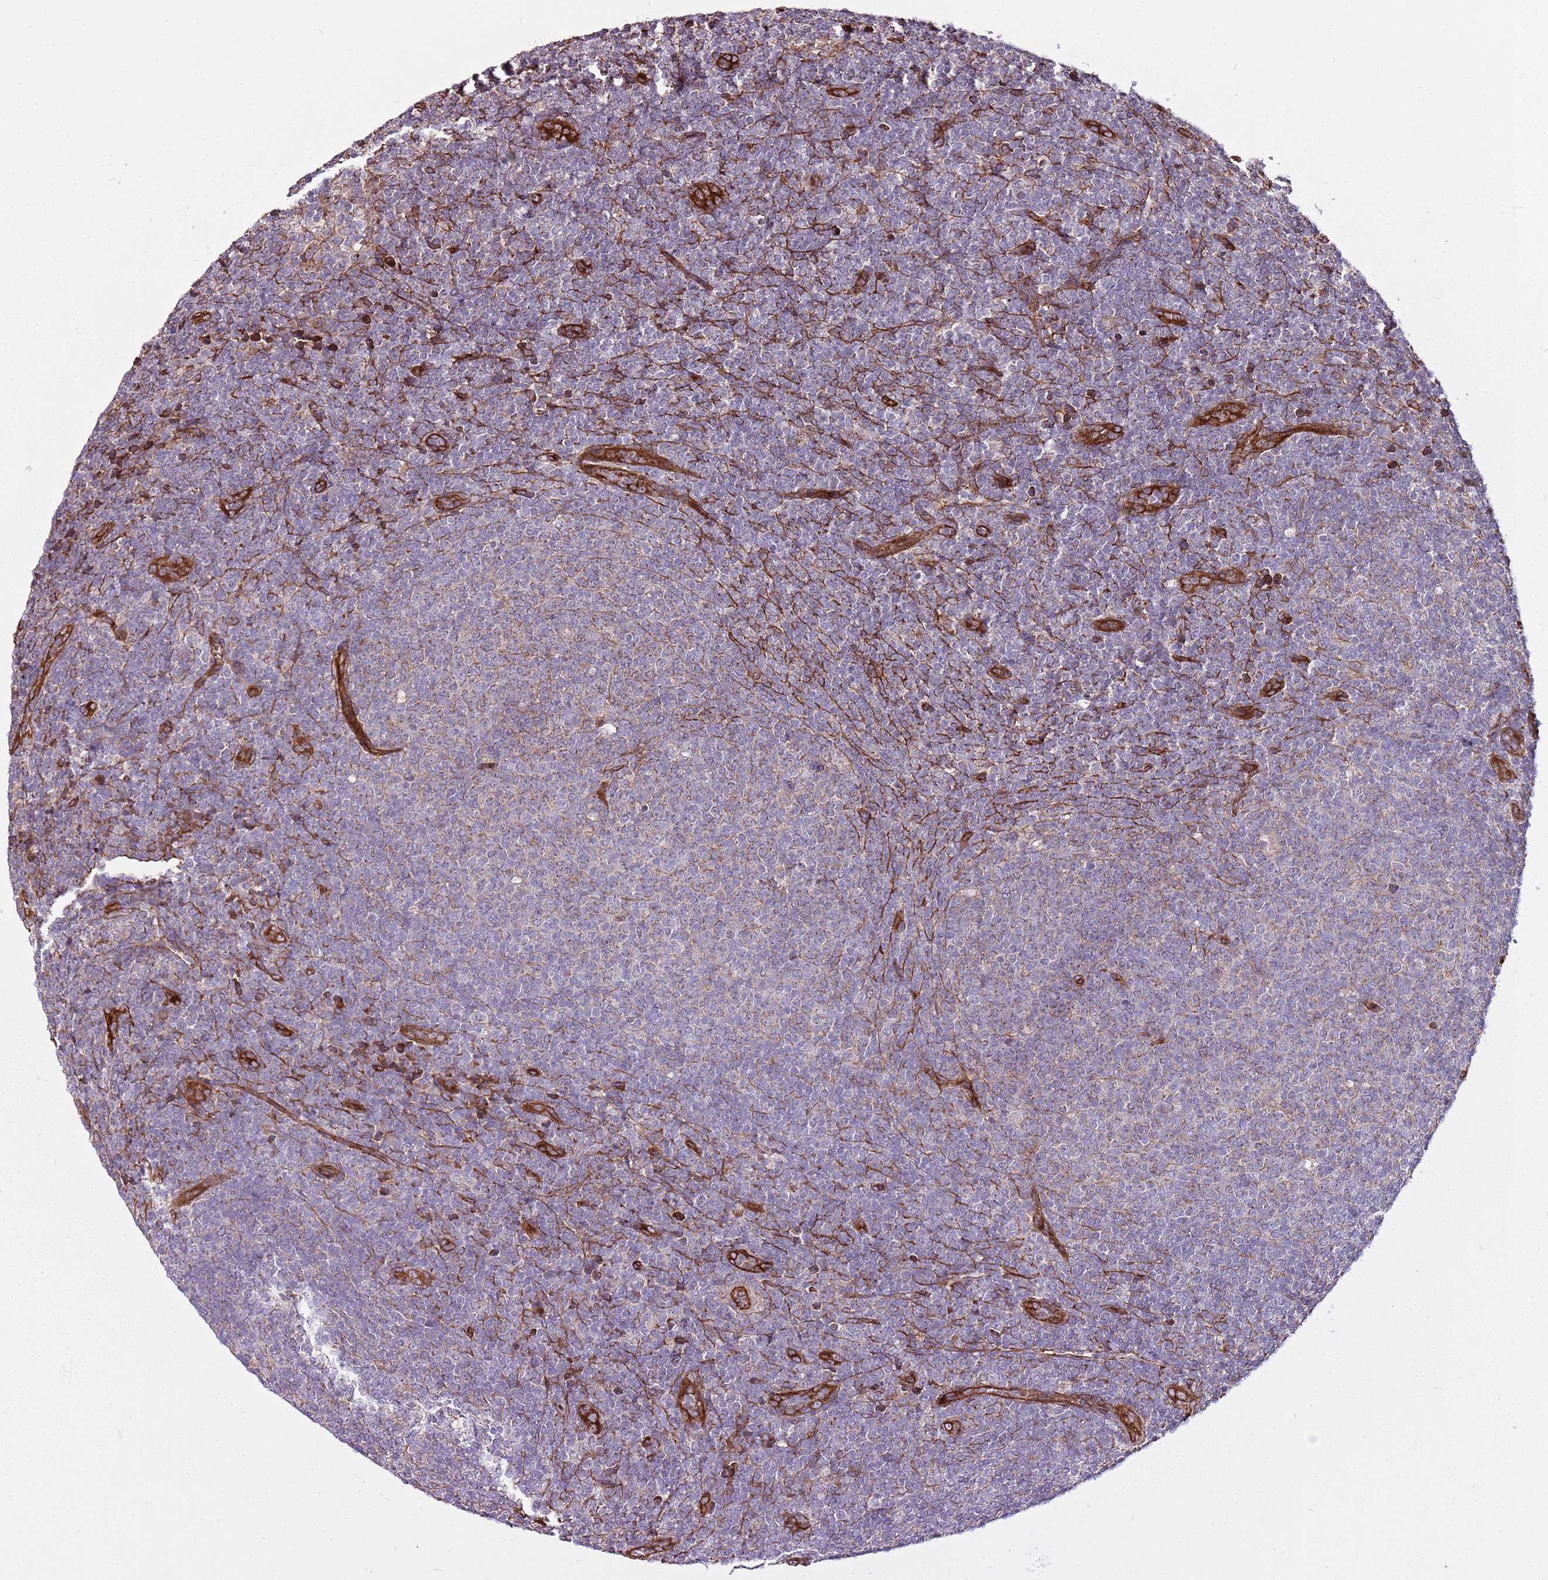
{"staining": {"intensity": "weak", "quantity": "25%-75%", "location": "cytoplasmic/membranous"}, "tissue": "lymphoma", "cell_type": "Tumor cells", "image_type": "cancer", "snomed": [{"axis": "morphology", "description": "Malignant lymphoma, non-Hodgkin's type, Low grade"}, {"axis": "topography", "description": "Lymph node"}], "caption": "A histopathology image showing weak cytoplasmic/membranous positivity in approximately 25%-75% of tumor cells in lymphoma, as visualized by brown immunohistochemical staining.", "gene": "ZNF827", "patient": {"sex": "male", "age": 66}}